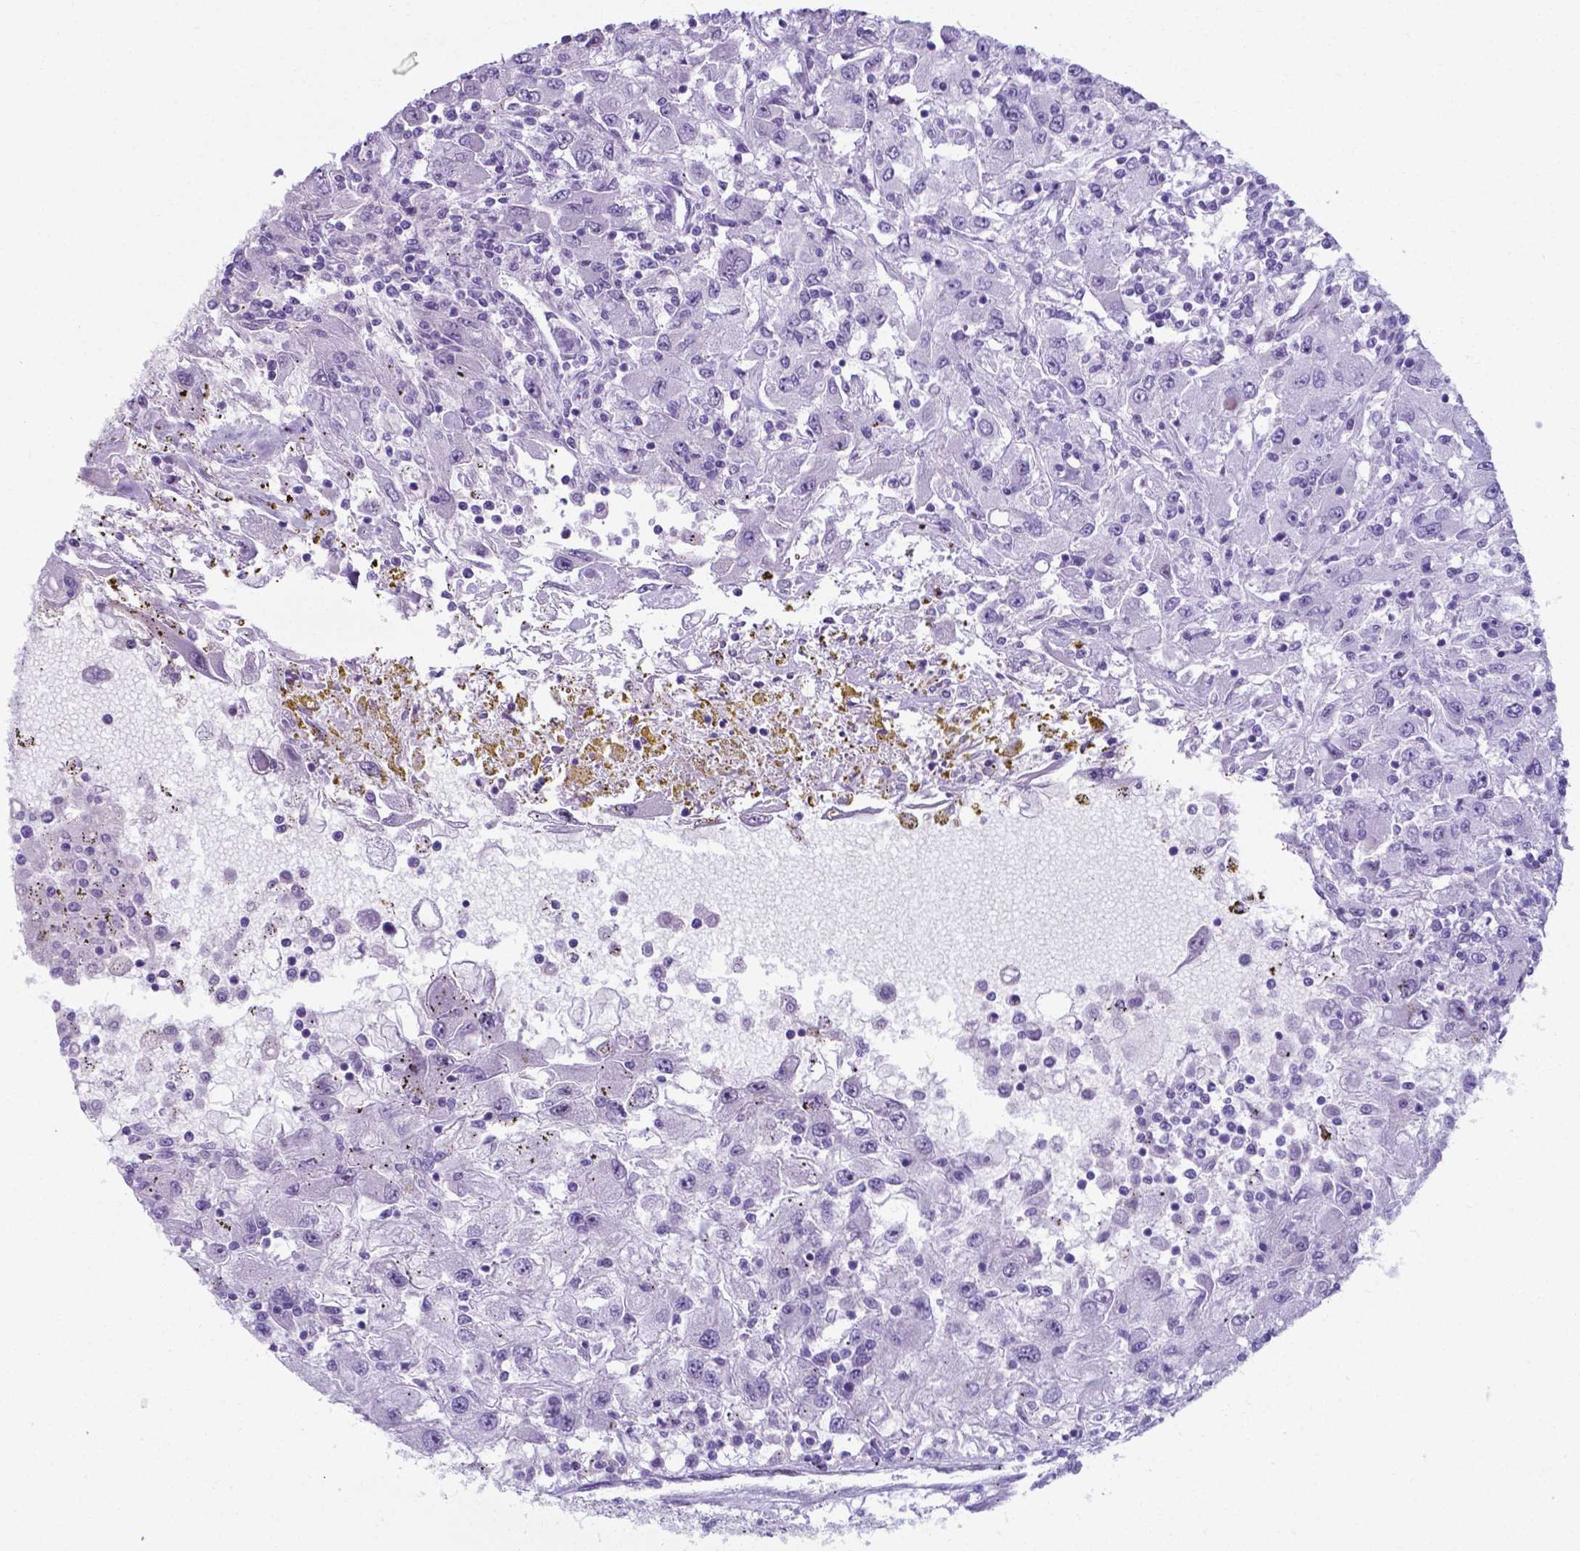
{"staining": {"intensity": "negative", "quantity": "none", "location": "none"}, "tissue": "renal cancer", "cell_type": "Tumor cells", "image_type": "cancer", "snomed": [{"axis": "morphology", "description": "Adenocarcinoma, NOS"}, {"axis": "topography", "description": "Kidney"}], "caption": "The IHC image has no significant staining in tumor cells of renal cancer (adenocarcinoma) tissue.", "gene": "AP5B1", "patient": {"sex": "female", "age": 67}}